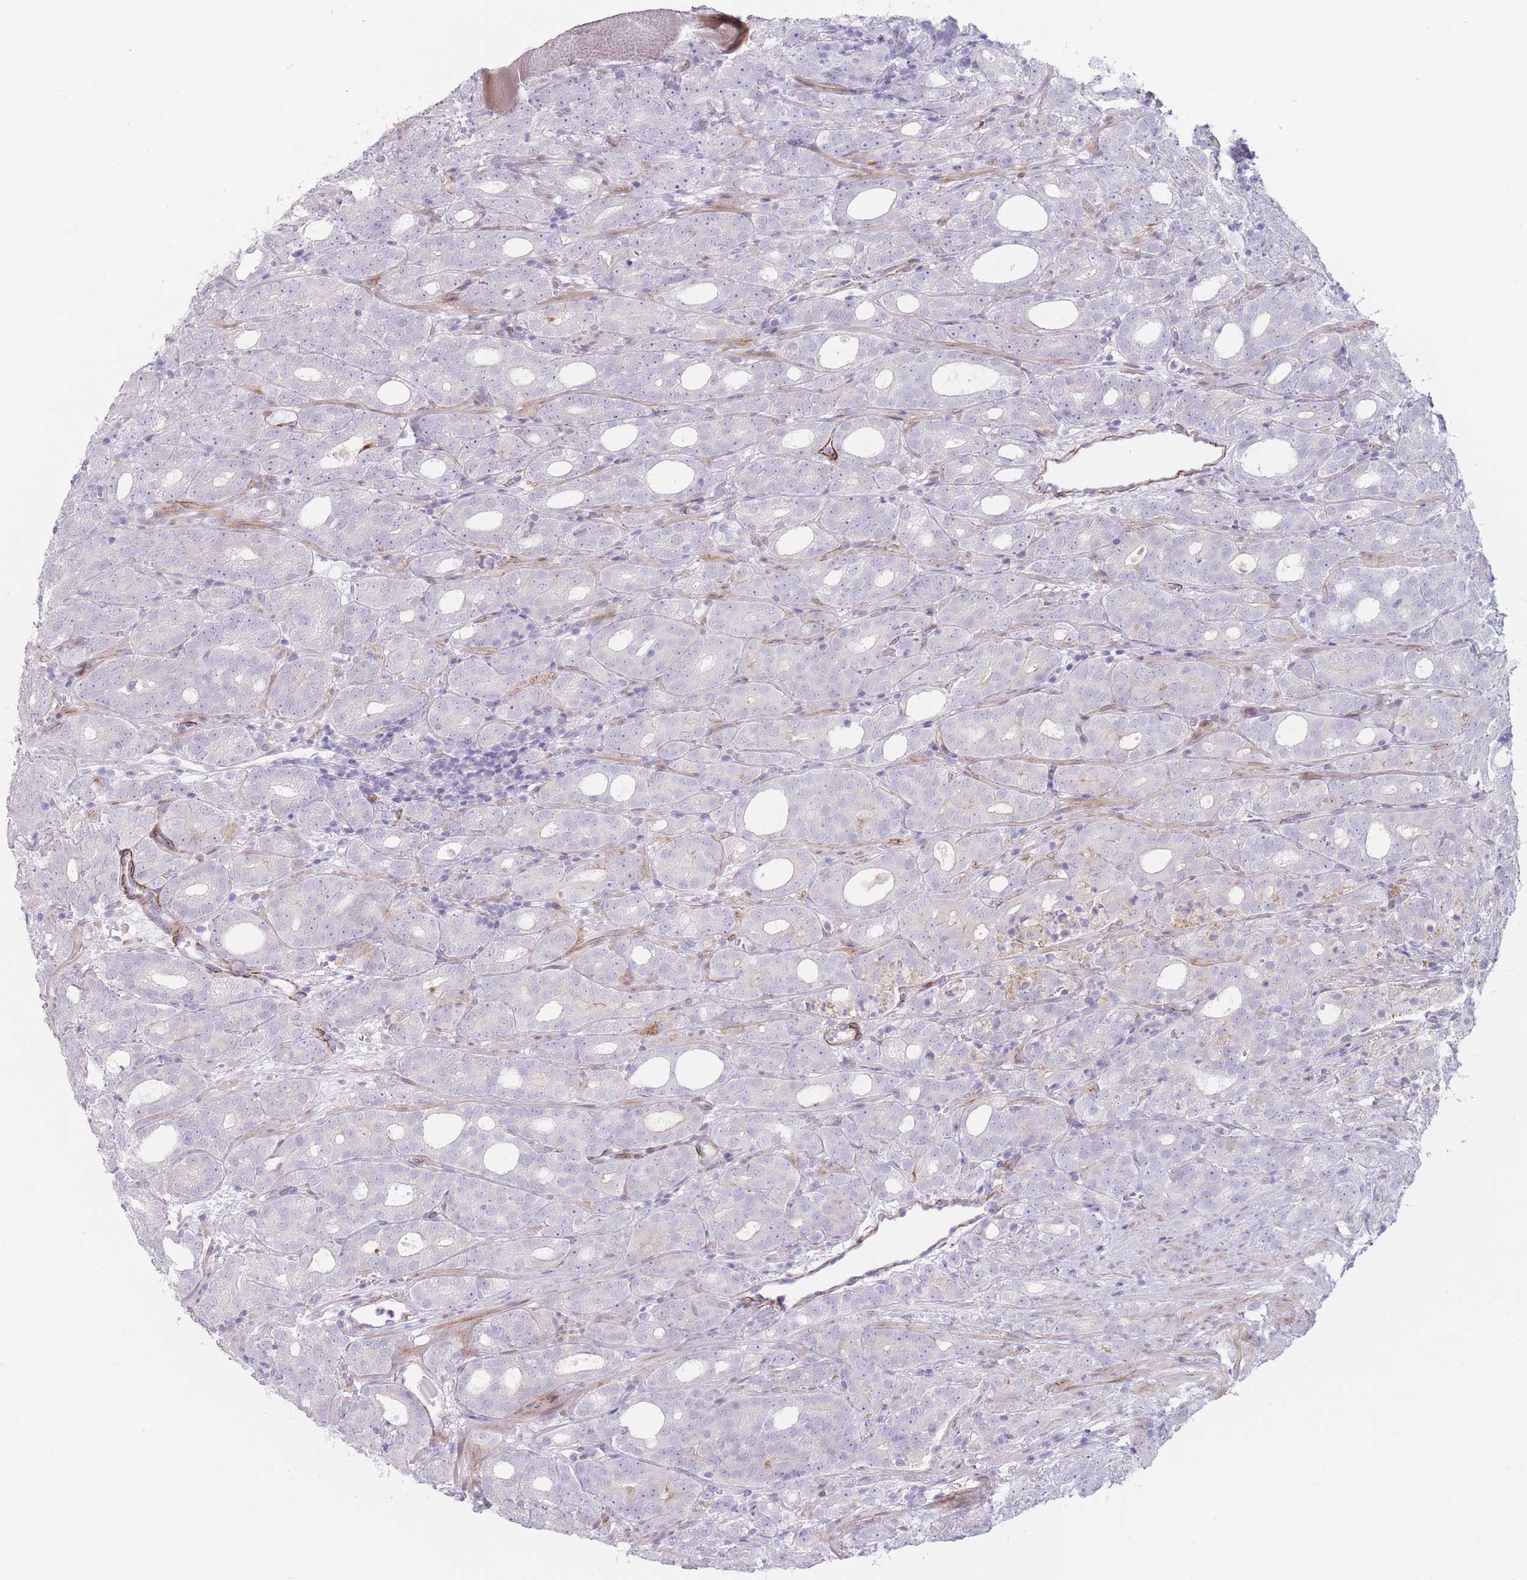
{"staining": {"intensity": "negative", "quantity": "none", "location": "none"}, "tissue": "prostate cancer", "cell_type": "Tumor cells", "image_type": "cancer", "snomed": [{"axis": "morphology", "description": "Adenocarcinoma, High grade"}, {"axis": "topography", "description": "Prostate"}], "caption": "DAB immunohistochemical staining of human prostate cancer exhibits no significant positivity in tumor cells.", "gene": "IFNA6", "patient": {"sex": "male", "age": 64}}